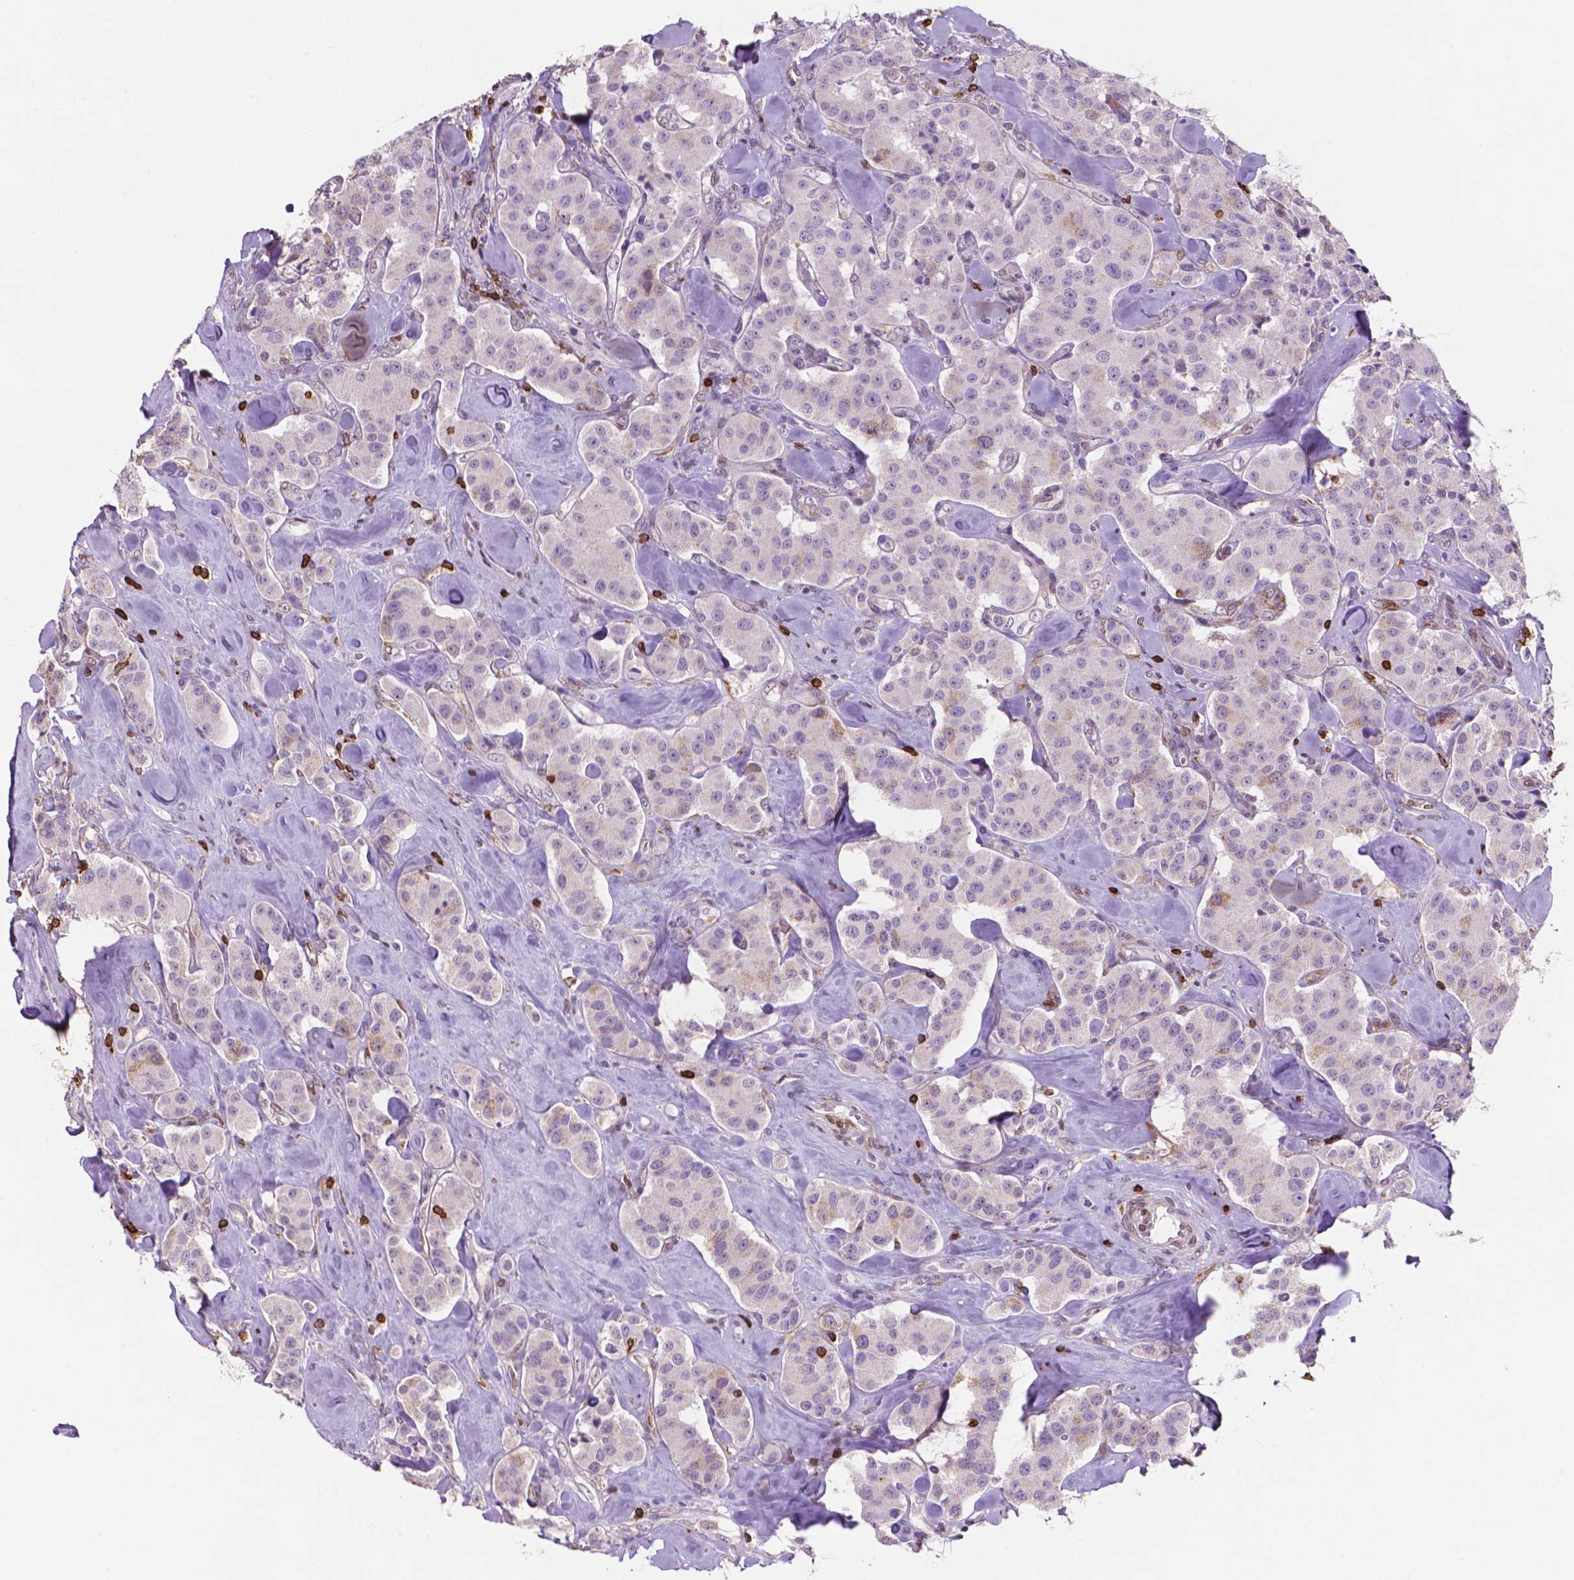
{"staining": {"intensity": "negative", "quantity": "none", "location": "none"}, "tissue": "carcinoid", "cell_type": "Tumor cells", "image_type": "cancer", "snomed": [{"axis": "morphology", "description": "Carcinoid, malignant, NOS"}, {"axis": "topography", "description": "Pancreas"}], "caption": "DAB immunohistochemical staining of human carcinoid exhibits no significant staining in tumor cells.", "gene": "BCL2", "patient": {"sex": "male", "age": 41}}